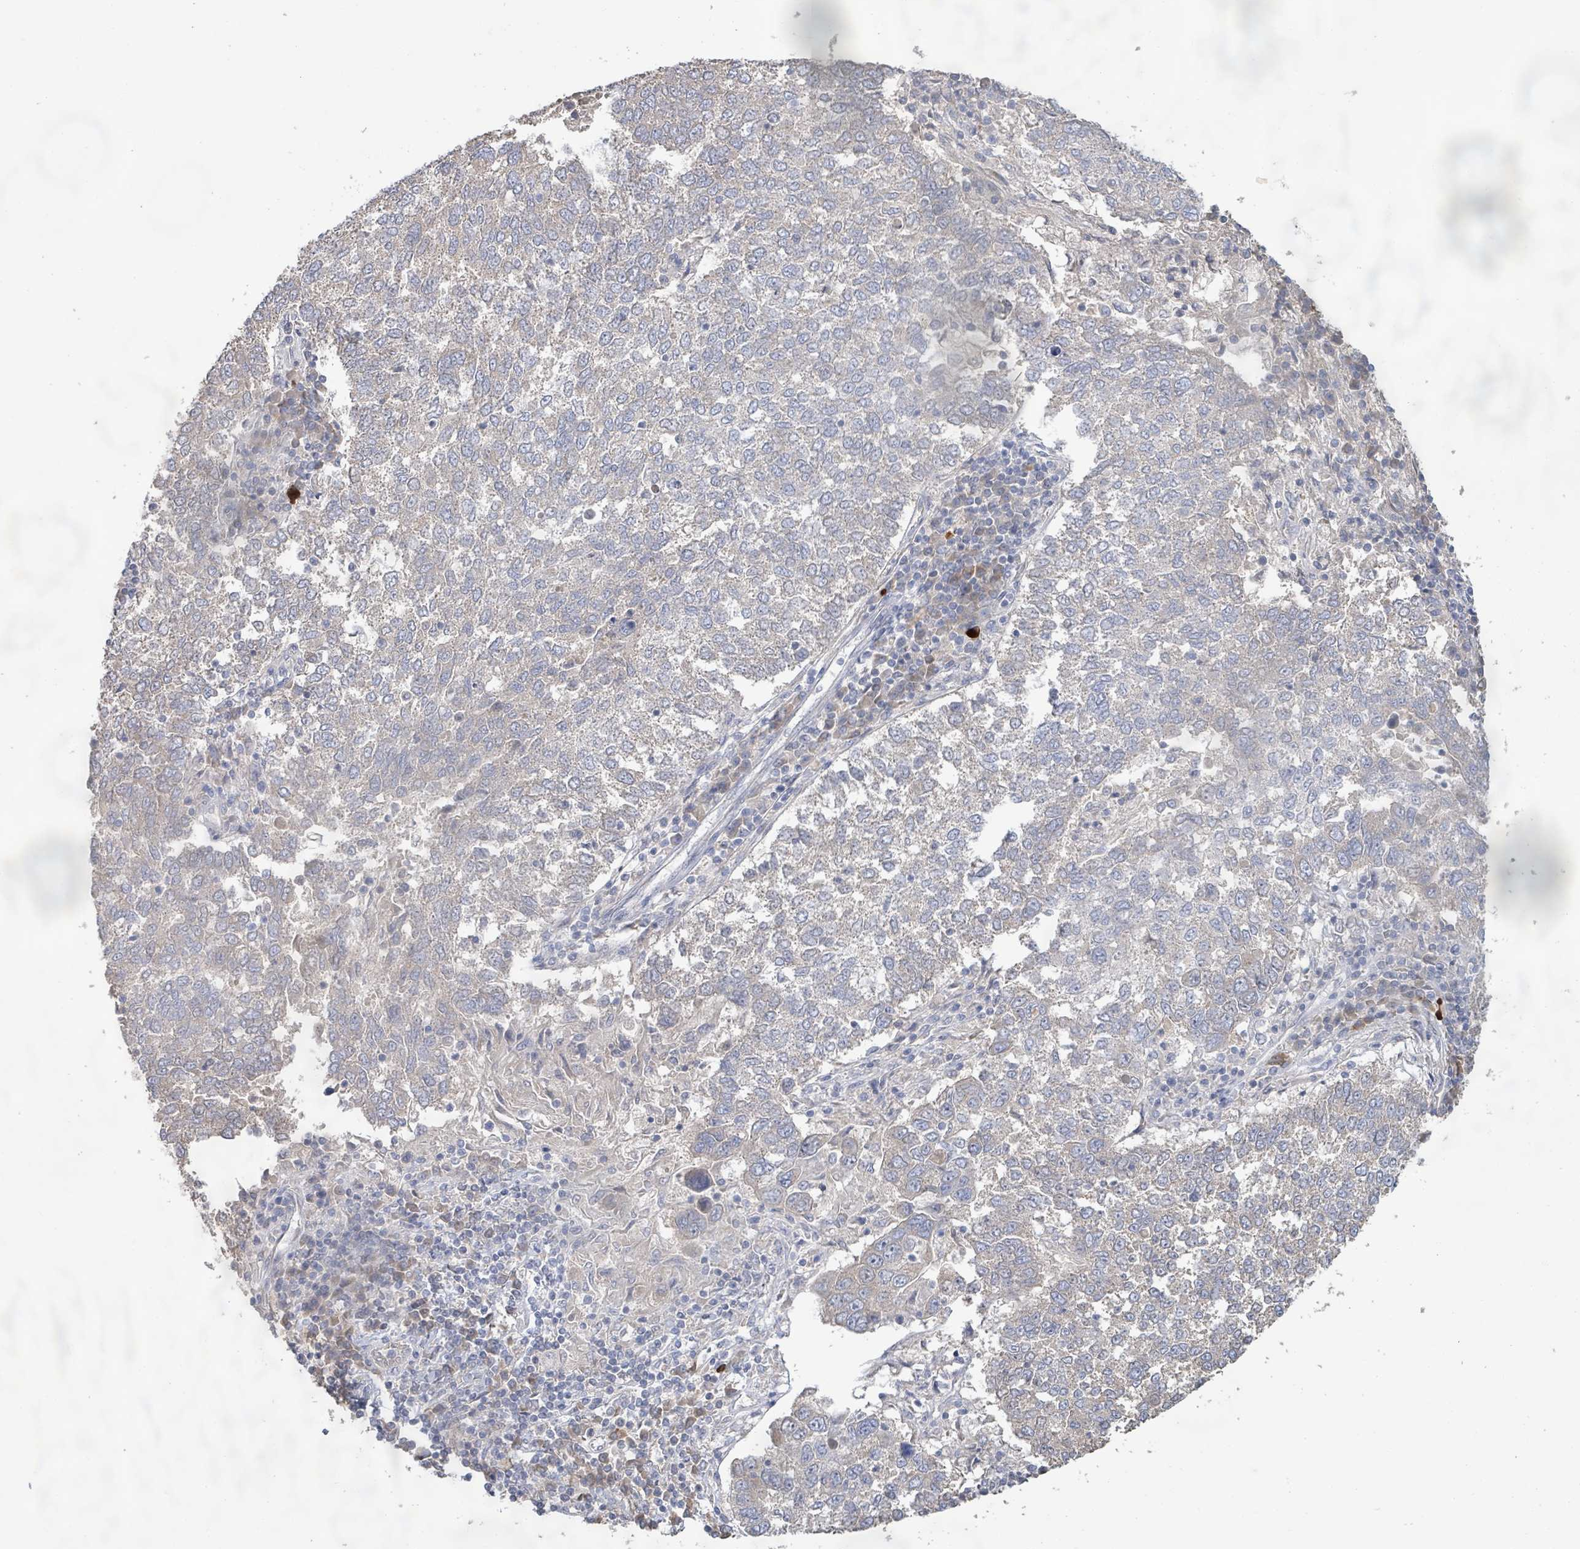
{"staining": {"intensity": "negative", "quantity": "none", "location": "none"}, "tissue": "lung cancer", "cell_type": "Tumor cells", "image_type": "cancer", "snomed": [{"axis": "morphology", "description": "Squamous cell carcinoma, NOS"}, {"axis": "topography", "description": "Lung"}], "caption": "Protein analysis of lung squamous cell carcinoma demonstrates no significant staining in tumor cells.", "gene": "KCNS2", "patient": {"sex": "male", "age": 73}}